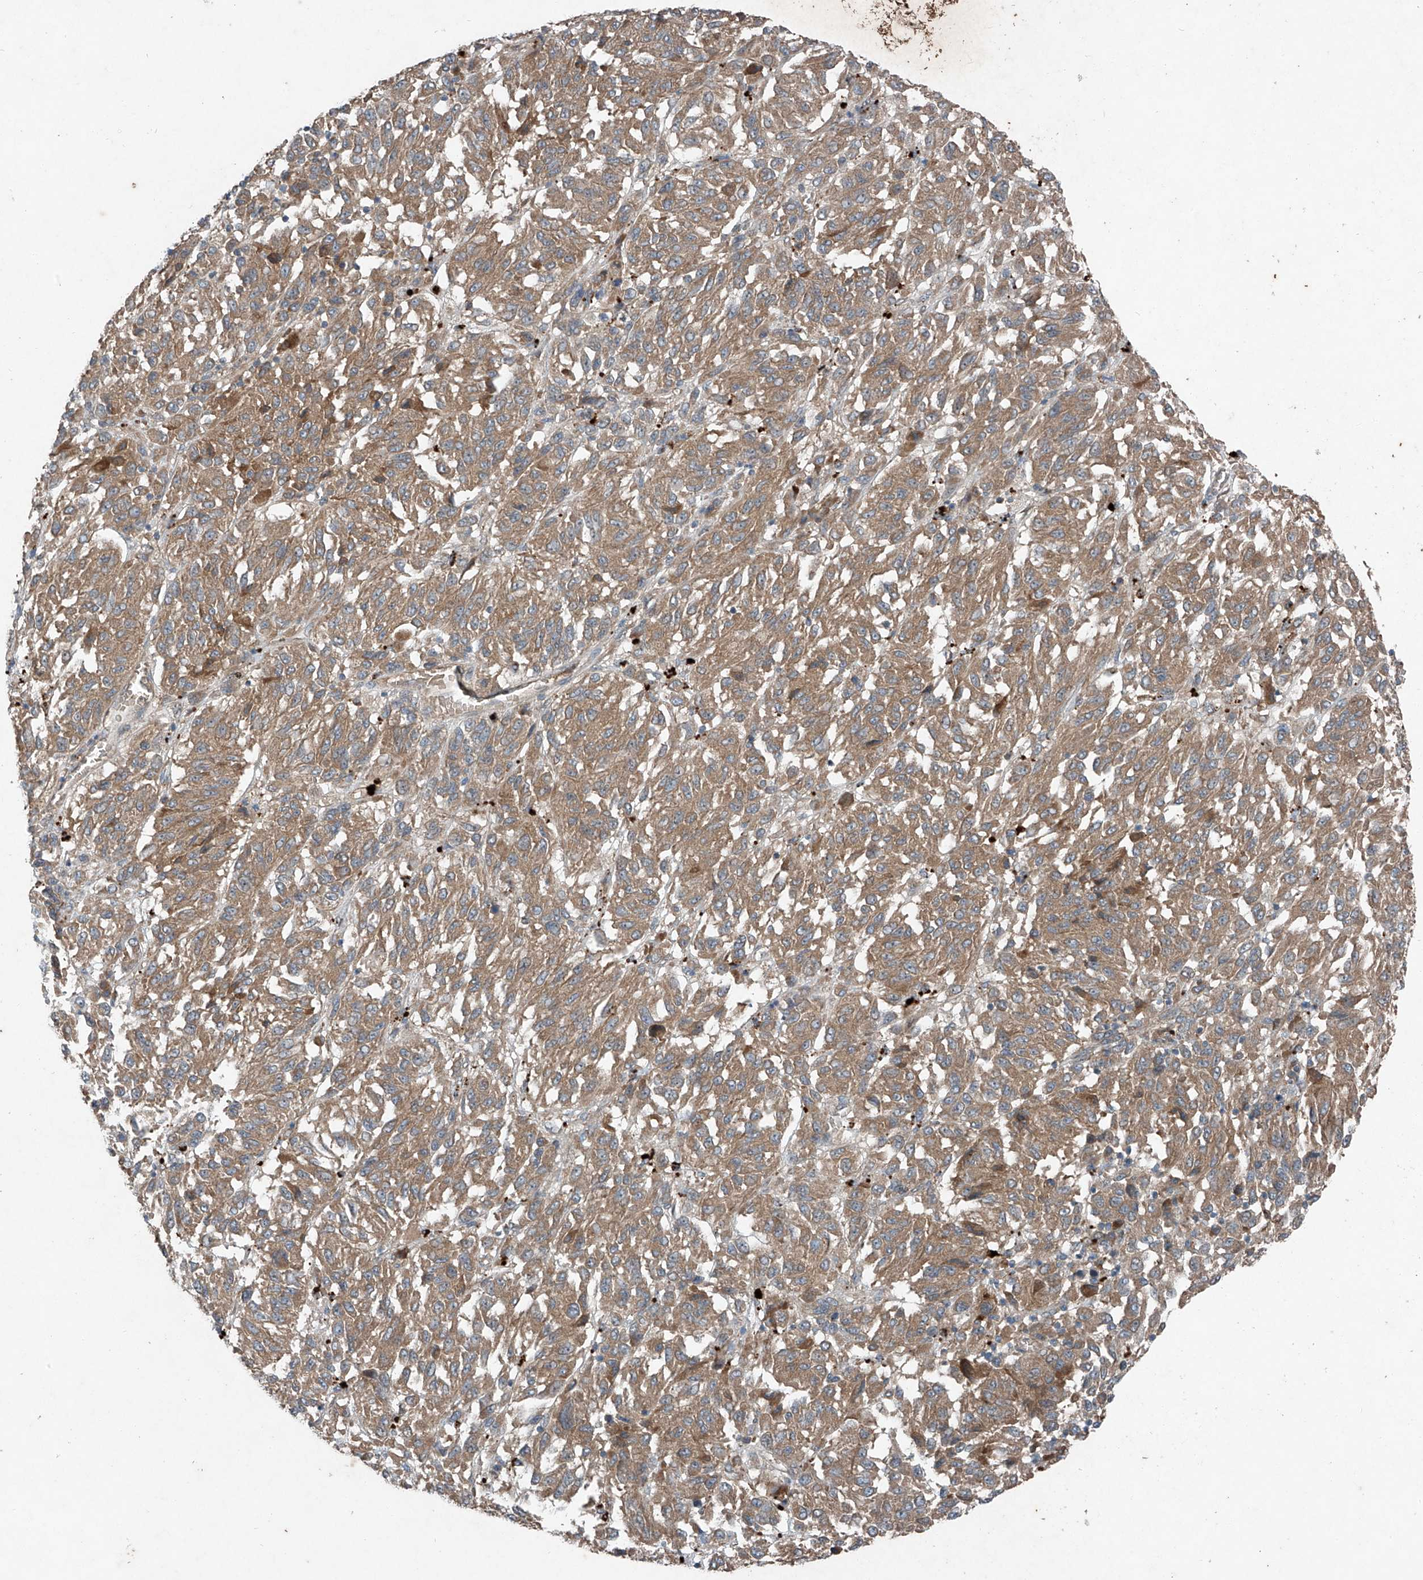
{"staining": {"intensity": "moderate", "quantity": ">75%", "location": "cytoplasmic/membranous"}, "tissue": "melanoma", "cell_type": "Tumor cells", "image_type": "cancer", "snomed": [{"axis": "morphology", "description": "Malignant melanoma, Metastatic site"}, {"axis": "topography", "description": "Lung"}], "caption": "An image of malignant melanoma (metastatic site) stained for a protein exhibits moderate cytoplasmic/membranous brown staining in tumor cells.", "gene": "FOXRED2", "patient": {"sex": "male", "age": 64}}